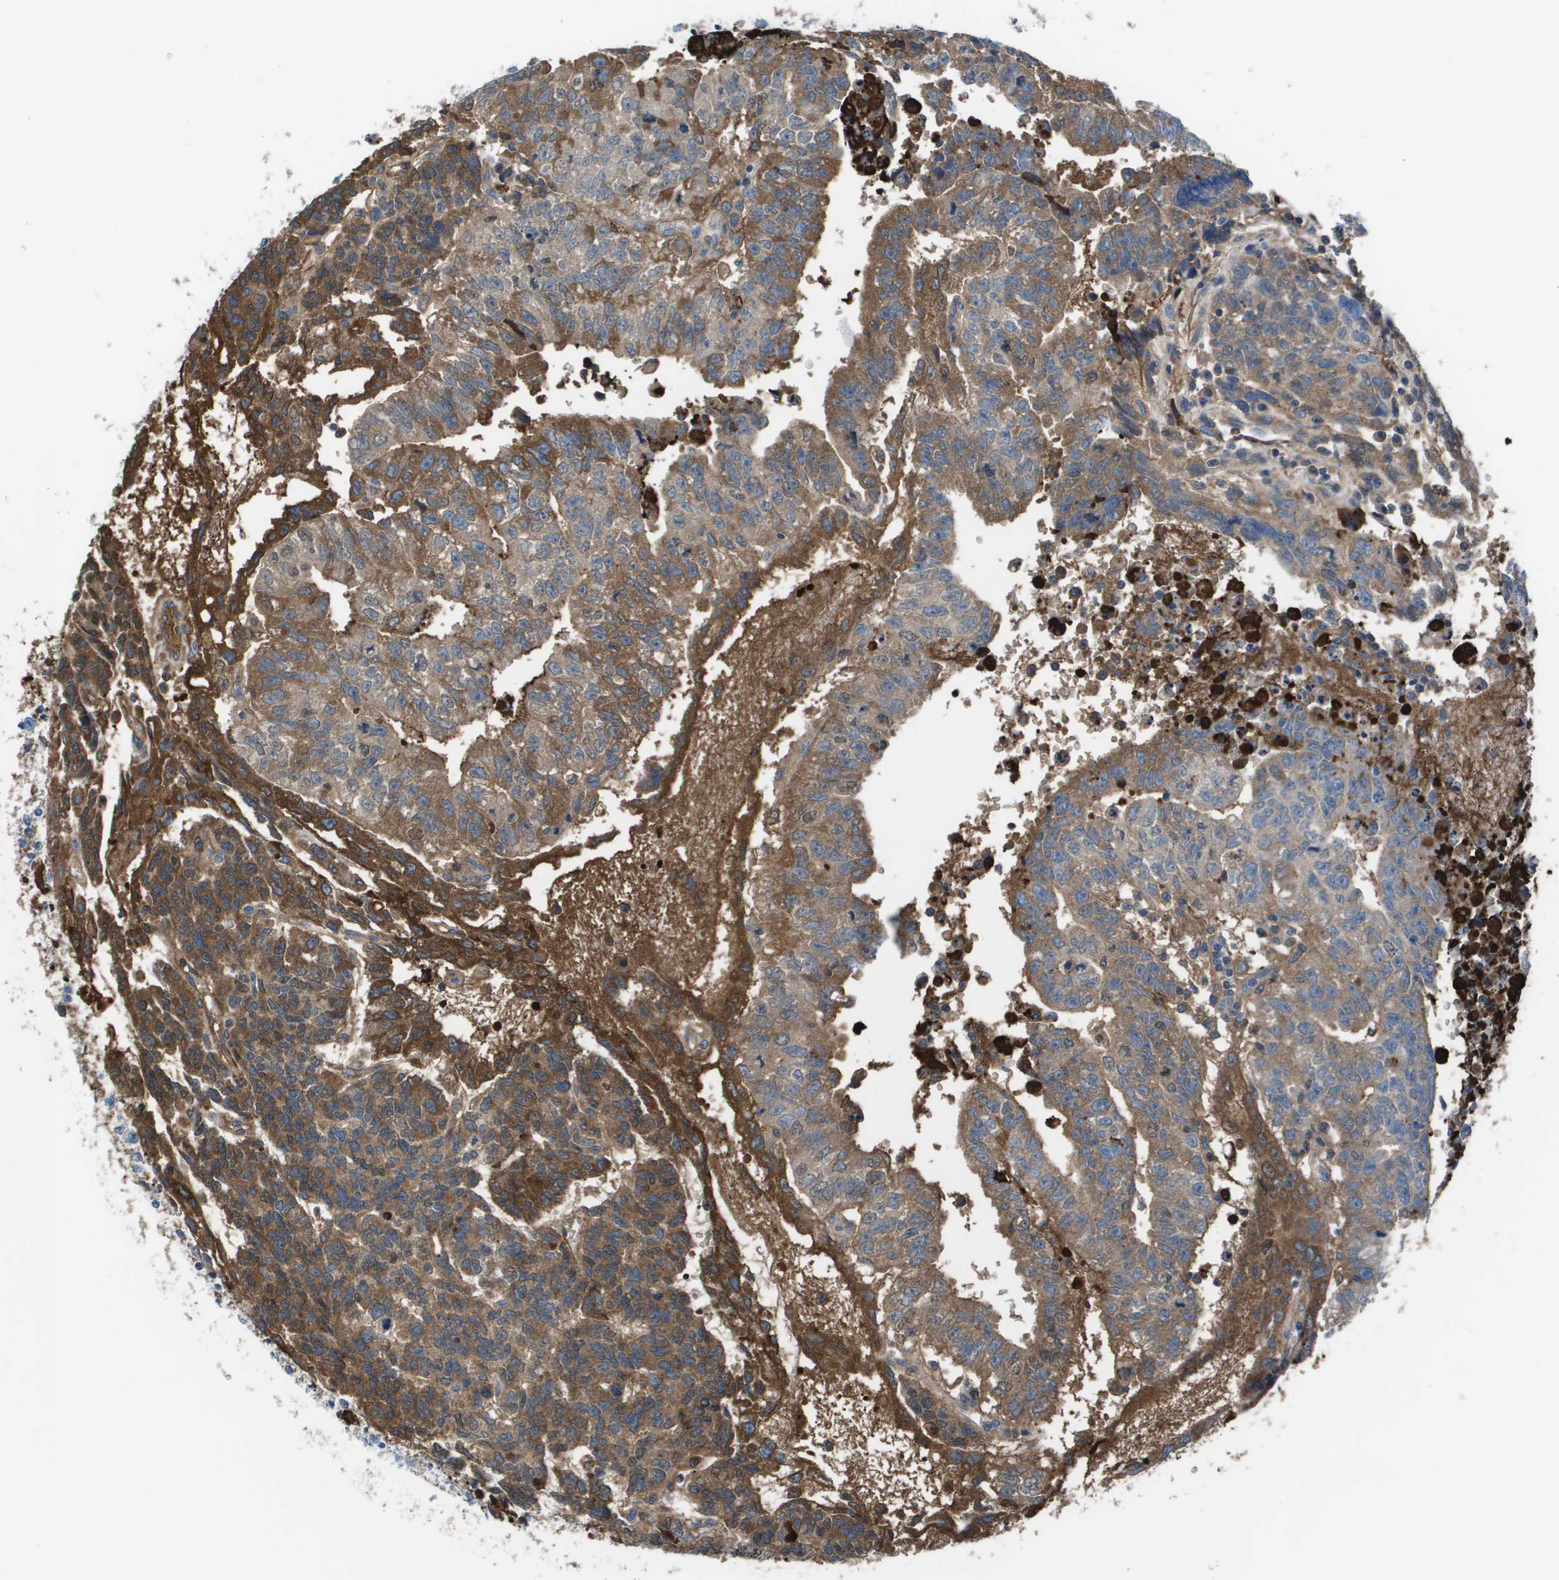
{"staining": {"intensity": "moderate", "quantity": "25%-75%", "location": "cytoplasmic/membranous"}, "tissue": "testis cancer", "cell_type": "Tumor cells", "image_type": "cancer", "snomed": [{"axis": "morphology", "description": "Seminoma, NOS"}, {"axis": "morphology", "description": "Carcinoma, Embryonal, NOS"}, {"axis": "topography", "description": "Testis"}], "caption": "Testis cancer (seminoma) stained with a protein marker demonstrates moderate staining in tumor cells.", "gene": "VTN", "patient": {"sex": "male", "age": 52}}